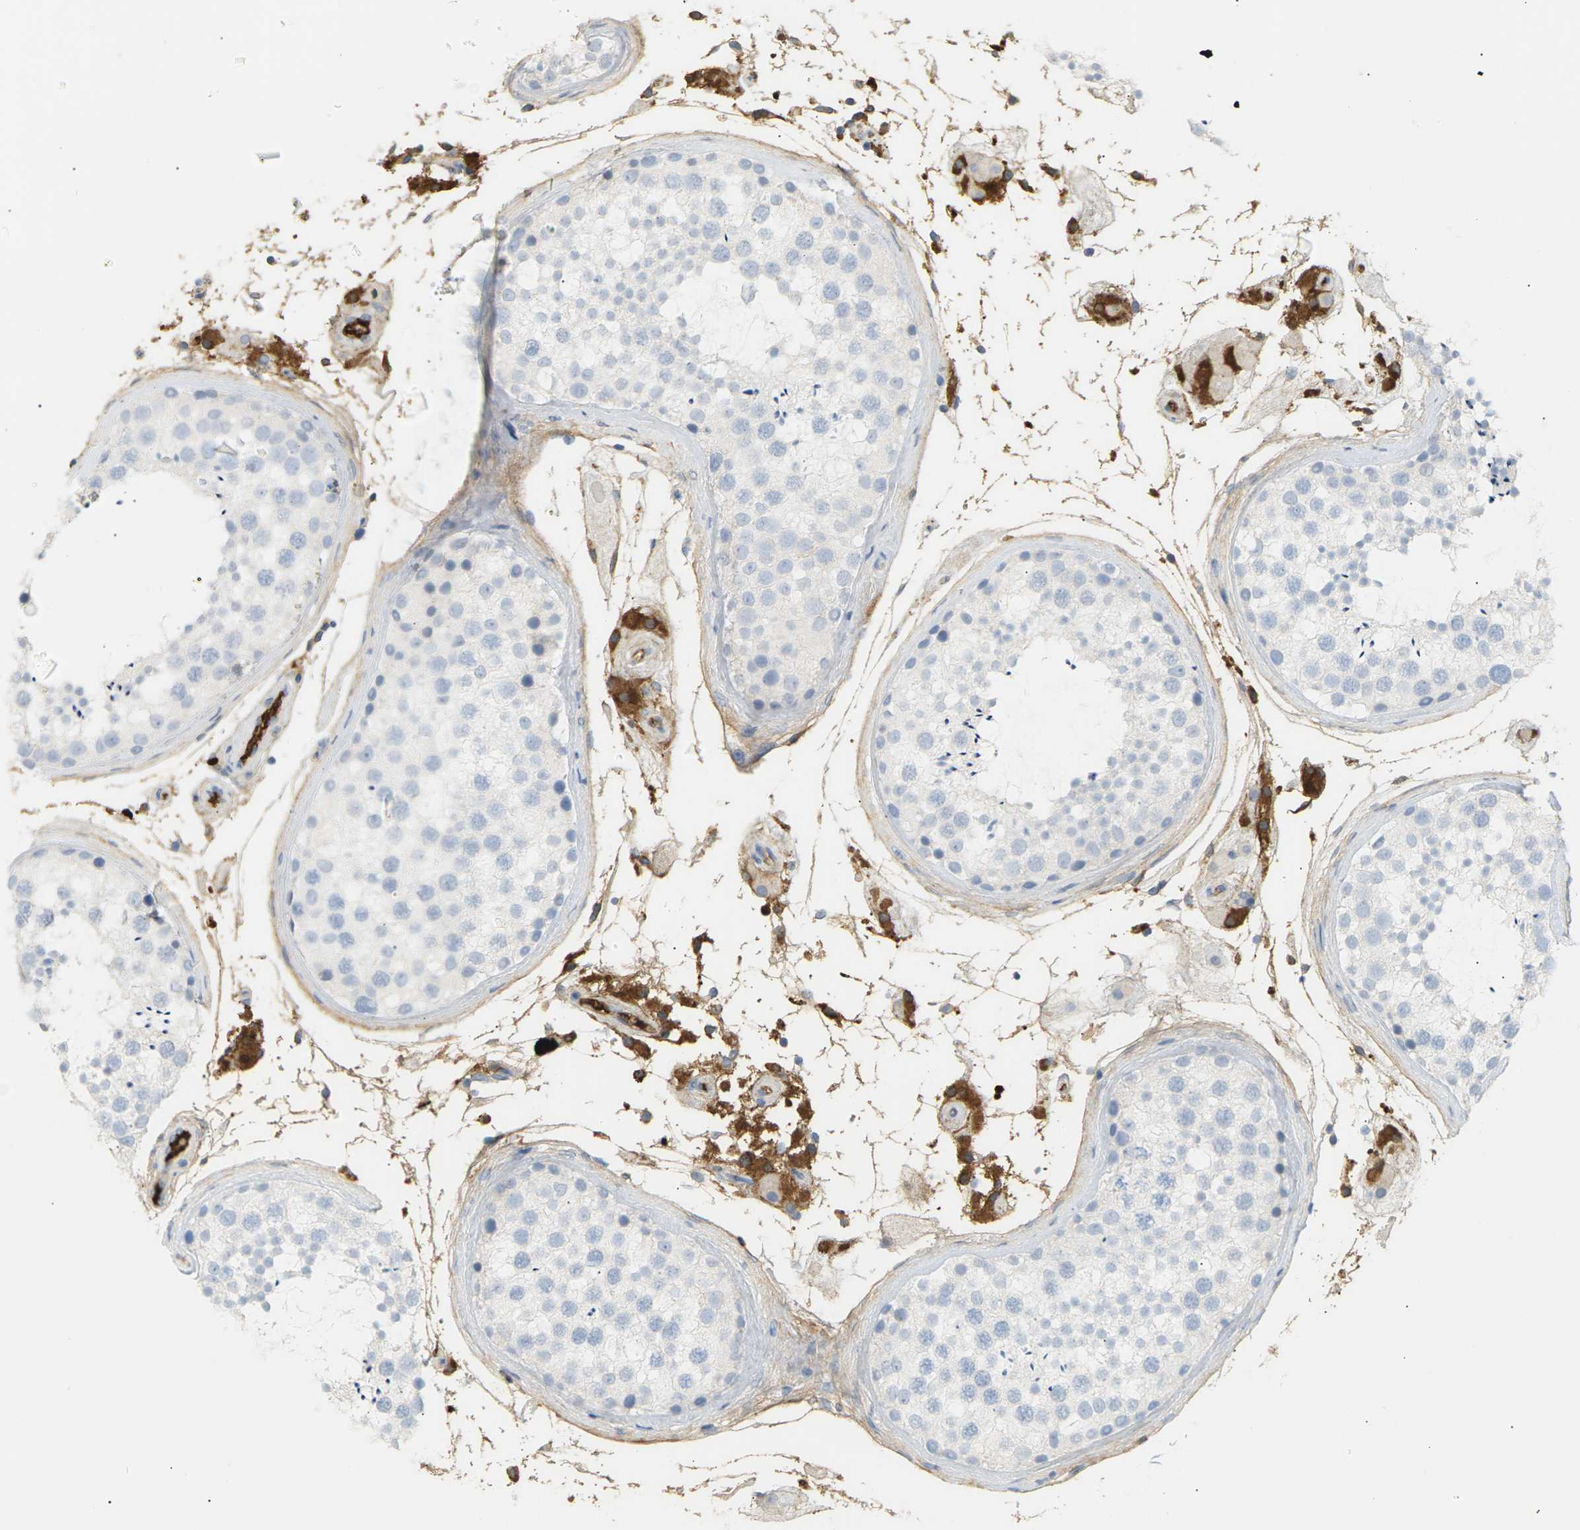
{"staining": {"intensity": "weak", "quantity": "<25%", "location": "cytoplasmic/membranous"}, "tissue": "testis", "cell_type": "Cells in seminiferous ducts", "image_type": "normal", "snomed": [{"axis": "morphology", "description": "Normal tissue, NOS"}, {"axis": "topography", "description": "Testis"}], "caption": "Histopathology image shows no significant protein staining in cells in seminiferous ducts of unremarkable testis.", "gene": "IGLC3", "patient": {"sex": "male", "age": 46}}